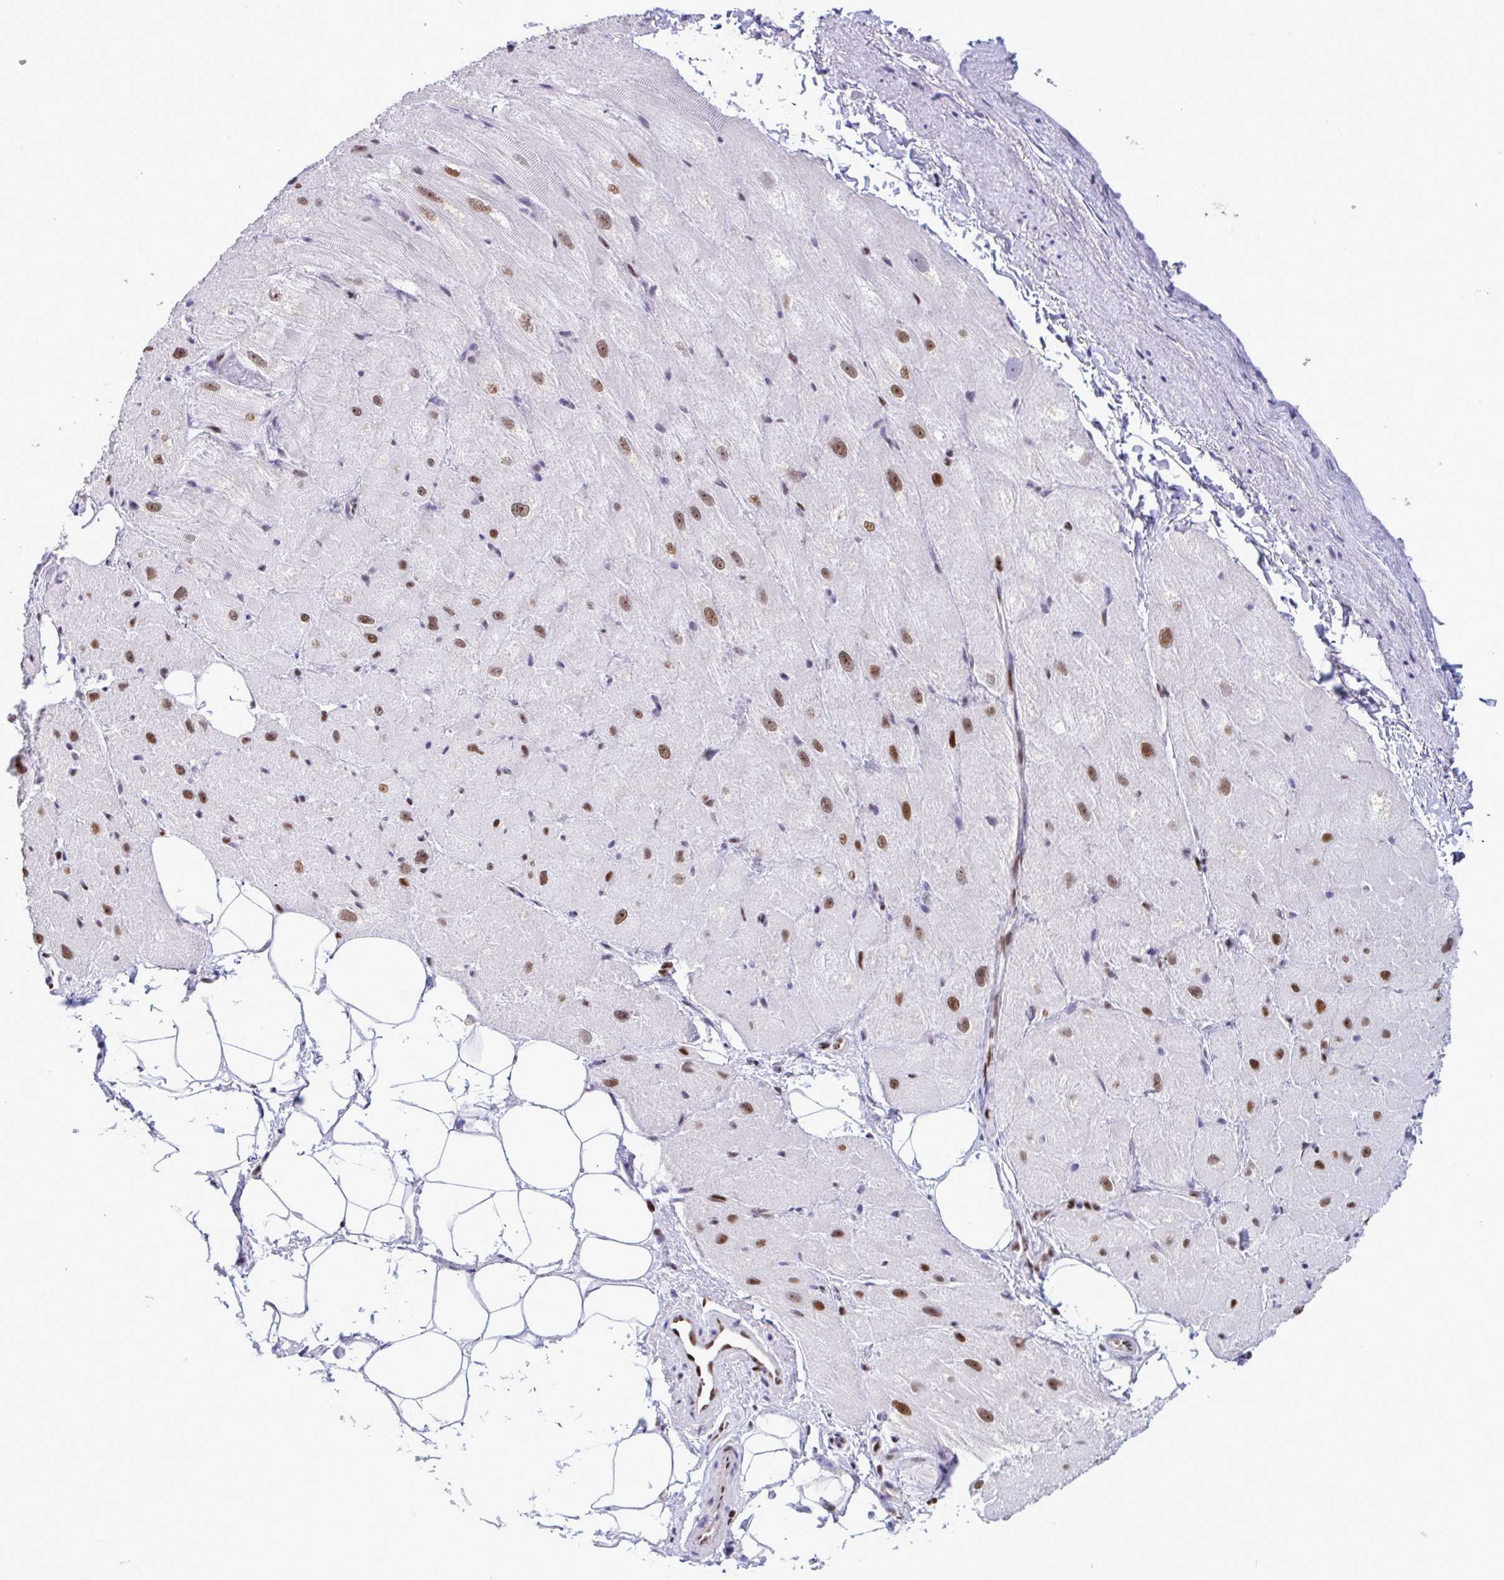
{"staining": {"intensity": "moderate", "quantity": "25%-75%", "location": "nuclear"}, "tissue": "heart muscle", "cell_type": "Cardiomyocytes", "image_type": "normal", "snomed": [{"axis": "morphology", "description": "Normal tissue, NOS"}, {"axis": "topography", "description": "Heart"}], "caption": "Immunohistochemistry of normal heart muscle reveals medium levels of moderate nuclear staining in approximately 25%-75% of cardiomyocytes.", "gene": "HMGB2", "patient": {"sex": "male", "age": 62}}